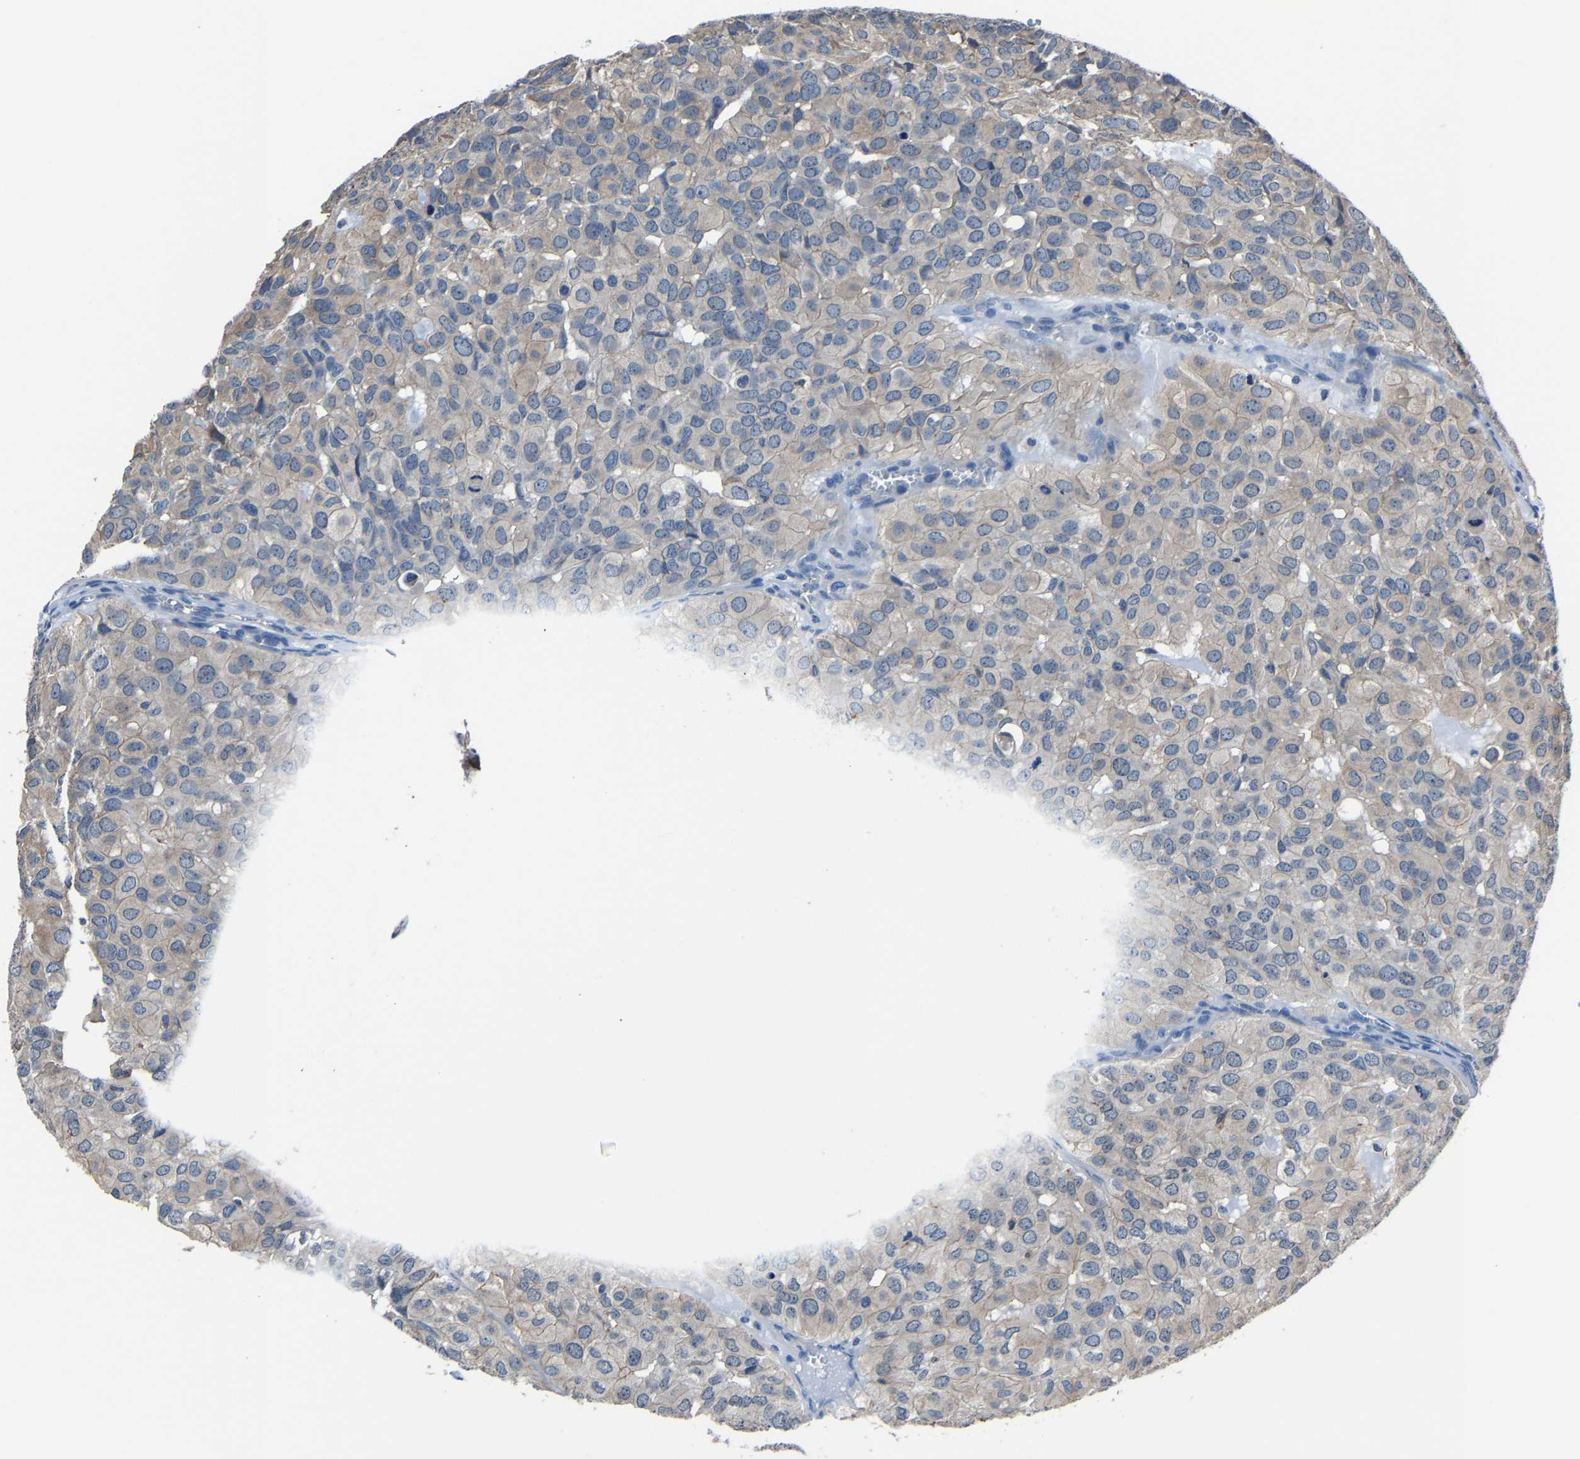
{"staining": {"intensity": "negative", "quantity": "none", "location": "none"}, "tissue": "head and neck cancer", "cell_type": "Tumor cells", "image_type": "cancer", "snomed": [{"axis": "morphology", "description": "Adenocarcinoma, NOS"}, {"axis": "topography", "description": "Salivary gland, NOS"}, {"axis": "topography", "description": "Head-Neck"}], "caption": "This is a image of immunohistochemistry staining of head and neck adenocarcinoma, which shows no expression in tumor cells.", "gene": "STRBP", "patient": {"sex": "female", "age": 76}}